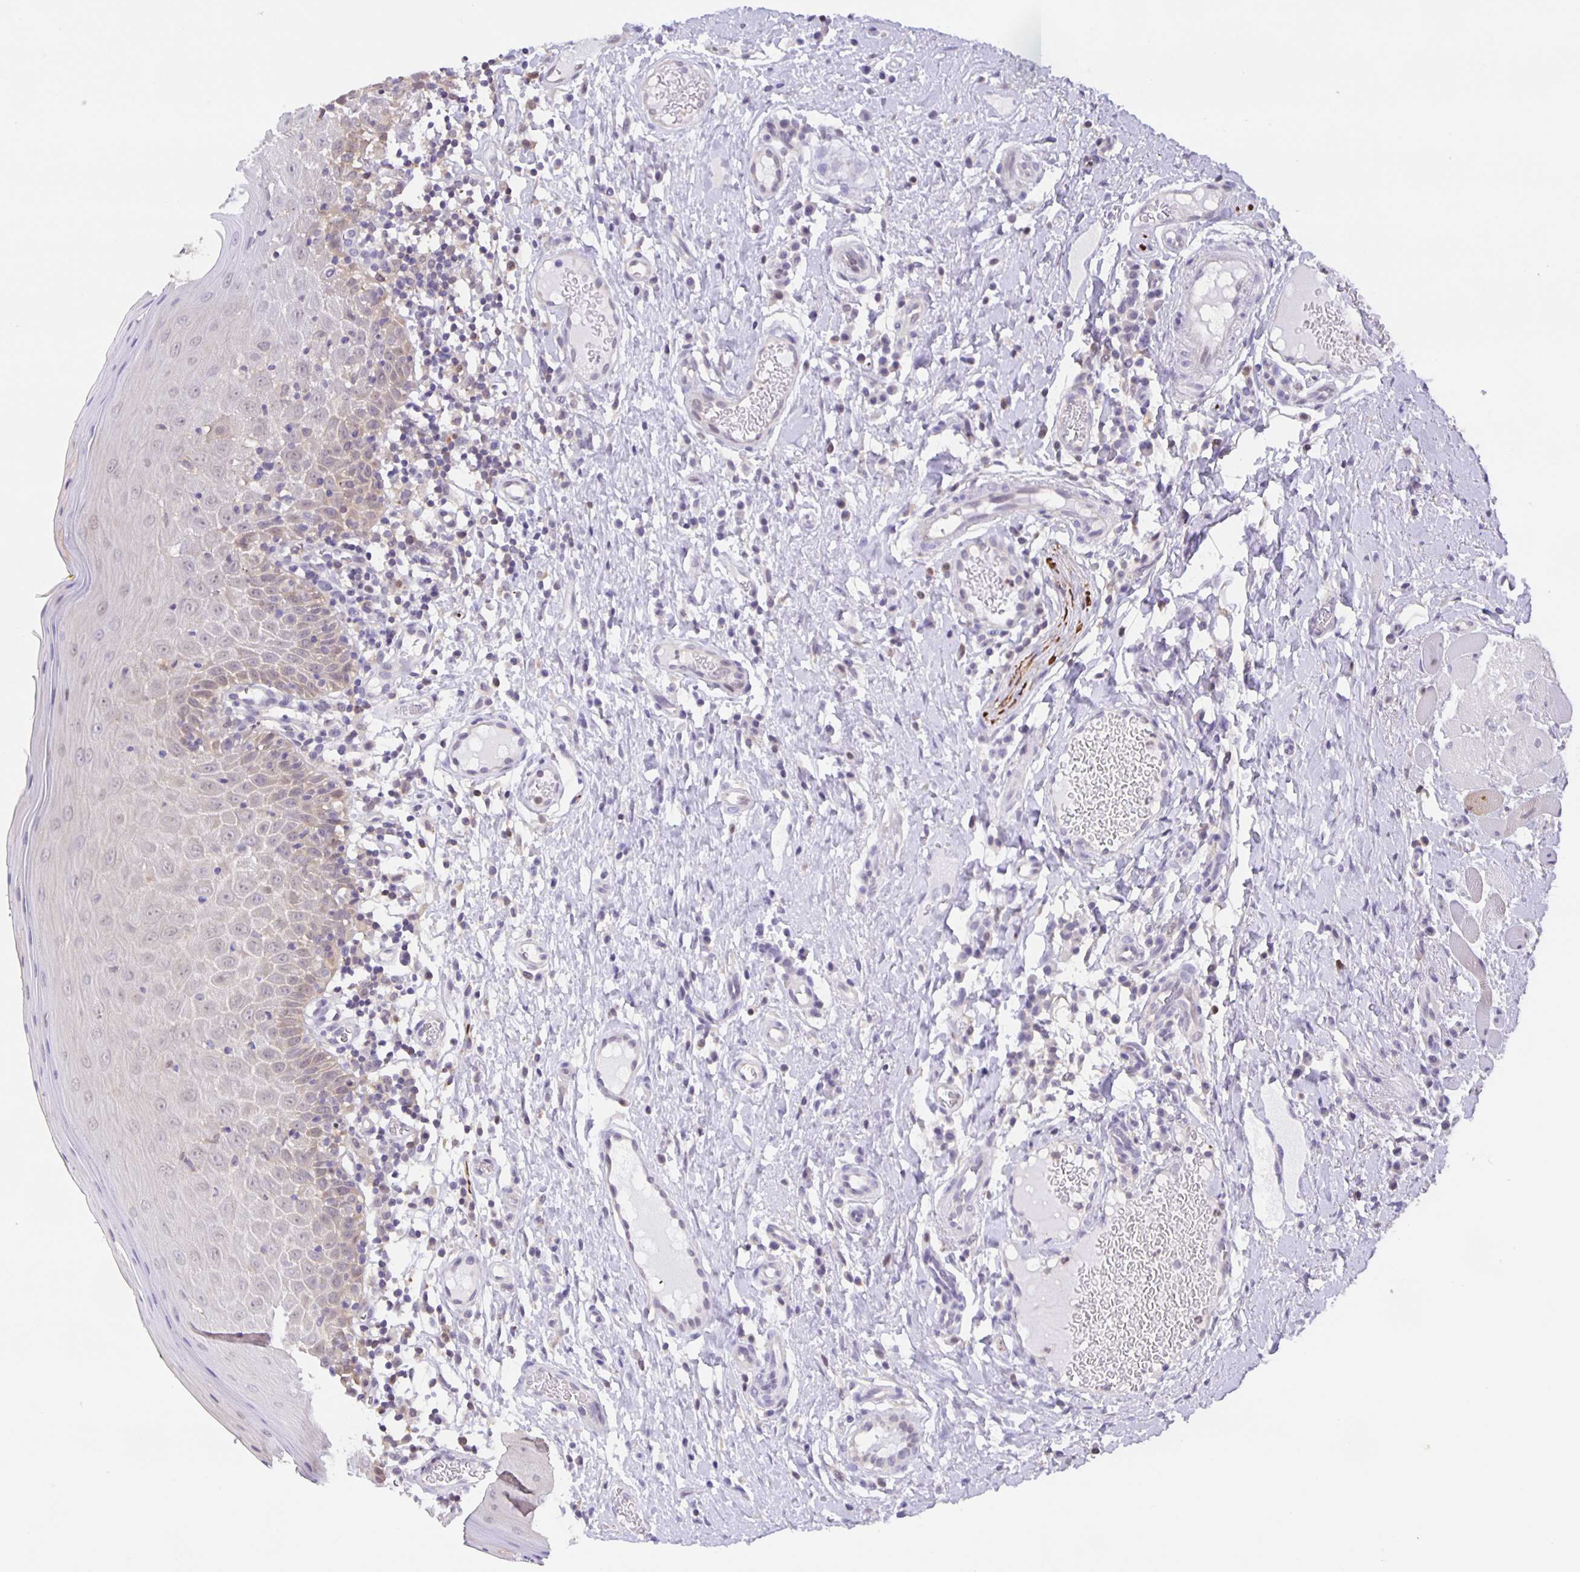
{"staining": {"intensity": "weak", "quantity": "<25%", "location": "cytoplasmic/membranous"}, "tissue": "oral mucosa", "cell_type": "Squamous epithelial cells", "image_type": "normal", "snomed": [{"axis": "morphology", "description": "Normal tissue, NOS"}, {"axis": "topography", "description": "Oral tissue"}, {"axis": "topography", "description": "Tounge, NOS"}], "caption": "IHC image of normal human oral mucosa stained for a protein (brown), which displays no positivity in squamous epithelial cells. Nuclei are stained in blue.", "gene": "MARCHF6", "patient": {"sex": "female", "age": 58}}